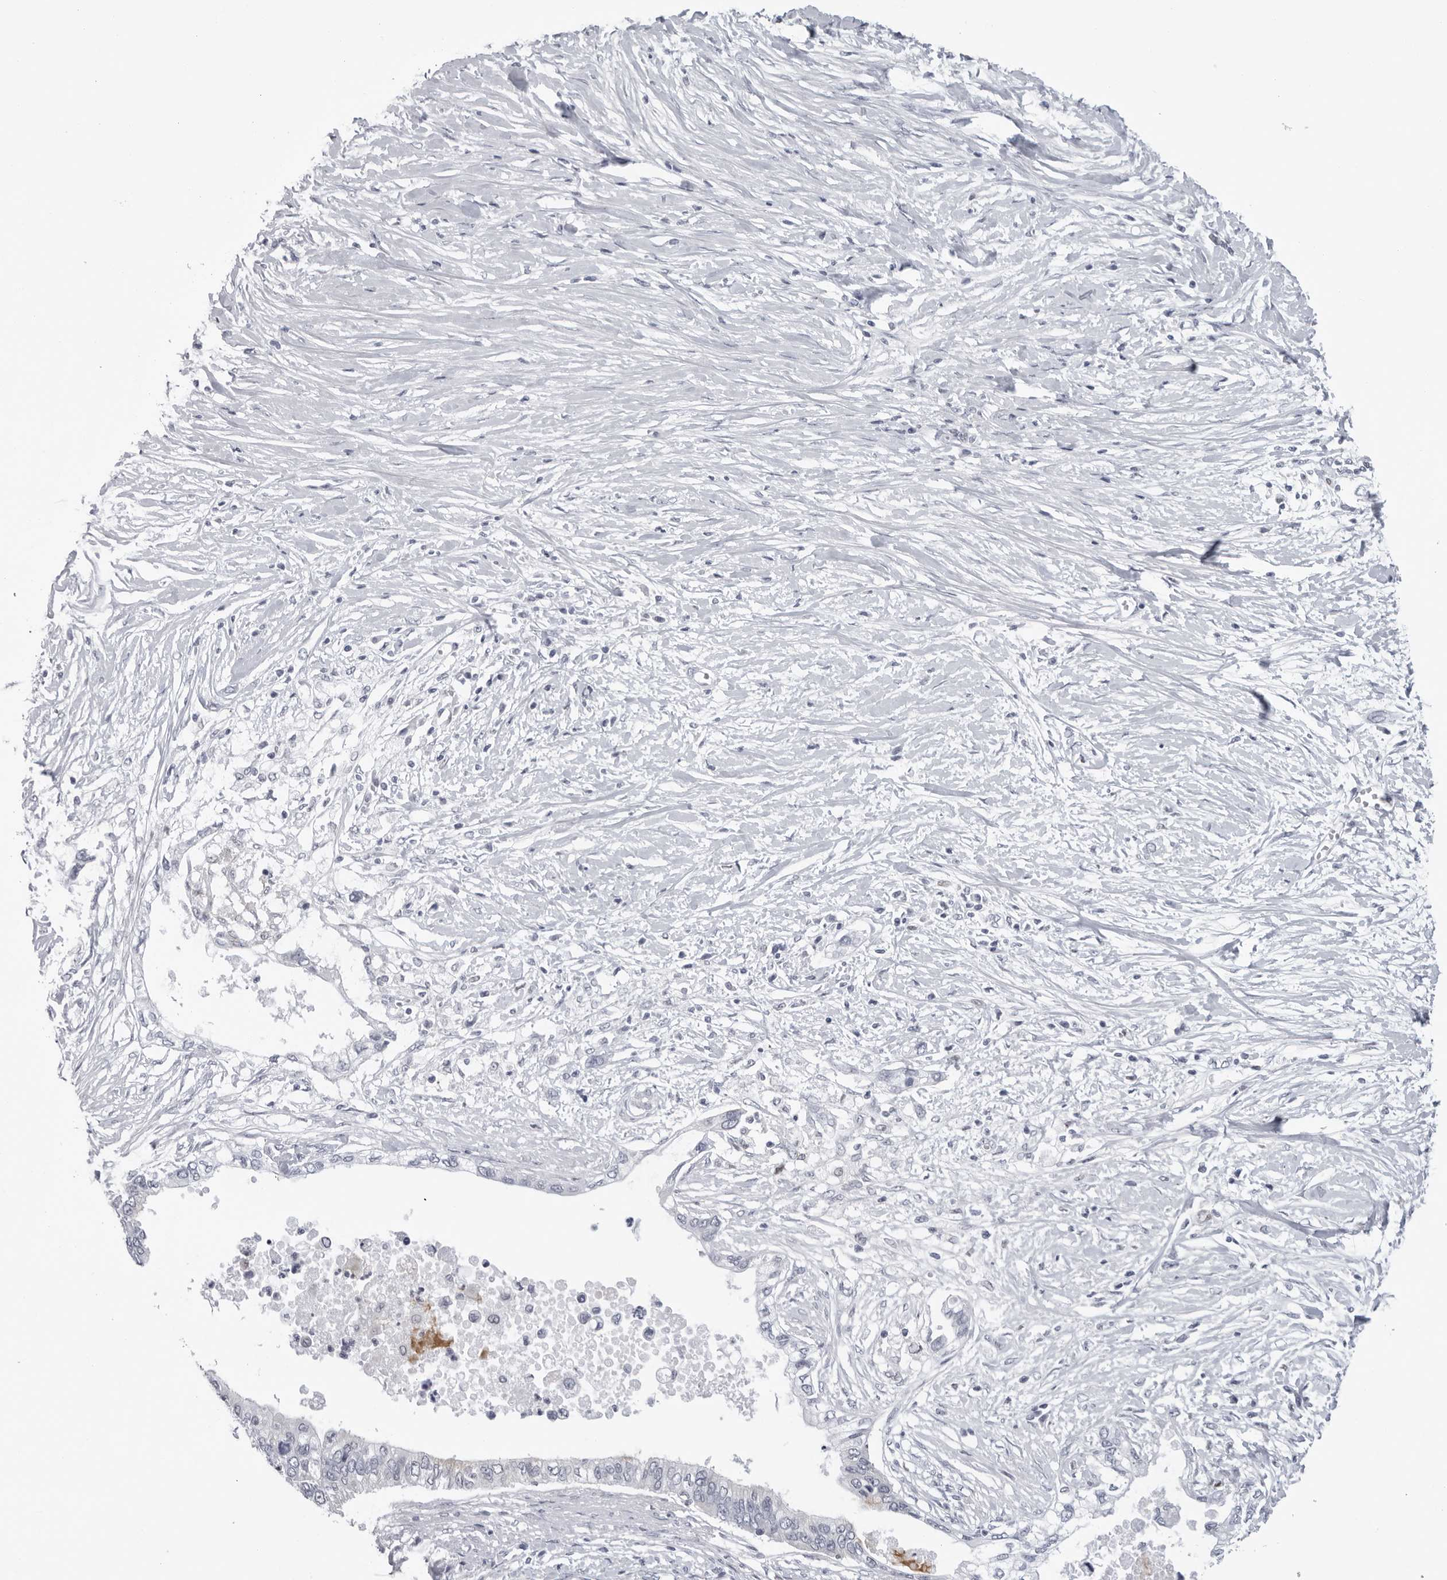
{"staining": {"intensity": "negative", "quantity": "none", "location": "none"}, "tissue": "pancreatic cancer", "cell_type": "Tumor cells", "image_type": "cancer", "snomed": [{"axis": "morphology", "description": "Normal tissue, NOS"}, {"axis": "morphology", "description": "Adenocarcinoma, NOS"}, {"axis": "topography", "description": "Pancreas"}, {"axis": "topography", "description": "Peripheral nerve tissue"}], "caption": "Tumor cells show no significant protein expression in pancreatic cancer (adenocarcinoma).", "gene": "CPT2", "patient": {"sex": "male", "age": 59}}